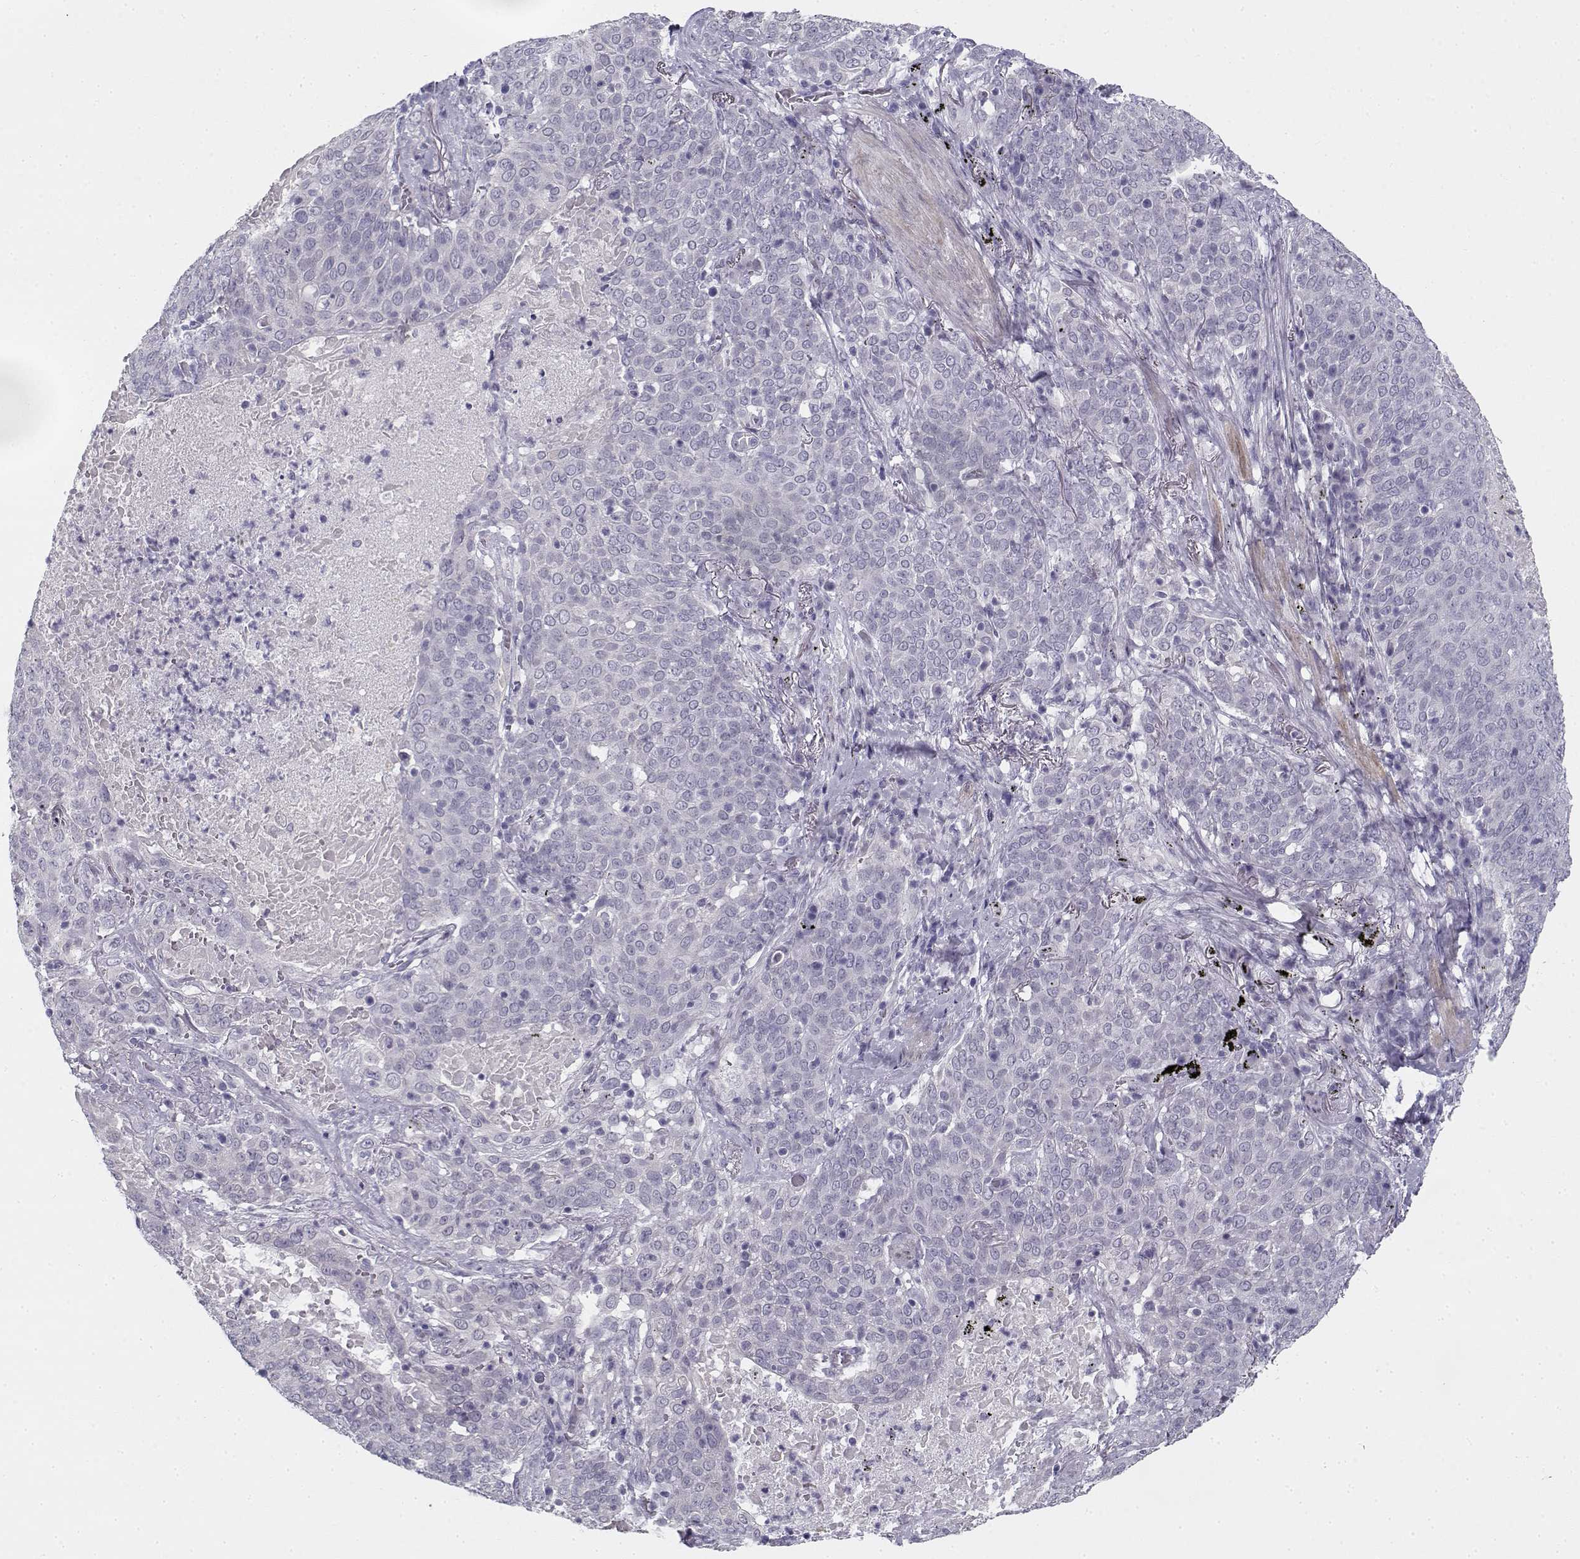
{"staining": {"intensity": "negative", "quantity": "none", "location": "none"}, "tissue": "lung cancer", "cell_type": "Tumor cells", "image_type": "cancer", "snomed": [{"axis": "morphology", "description": "Squamous cell carcinoma, NOS"}, {"axis": "topography", "description": "Lung"}], "caption": "A photomicrograph of human lung cancer is negative for staining in tumor cells.", "gene": "CREB3L3", "patient": {"sex": "male", "age": 82}}